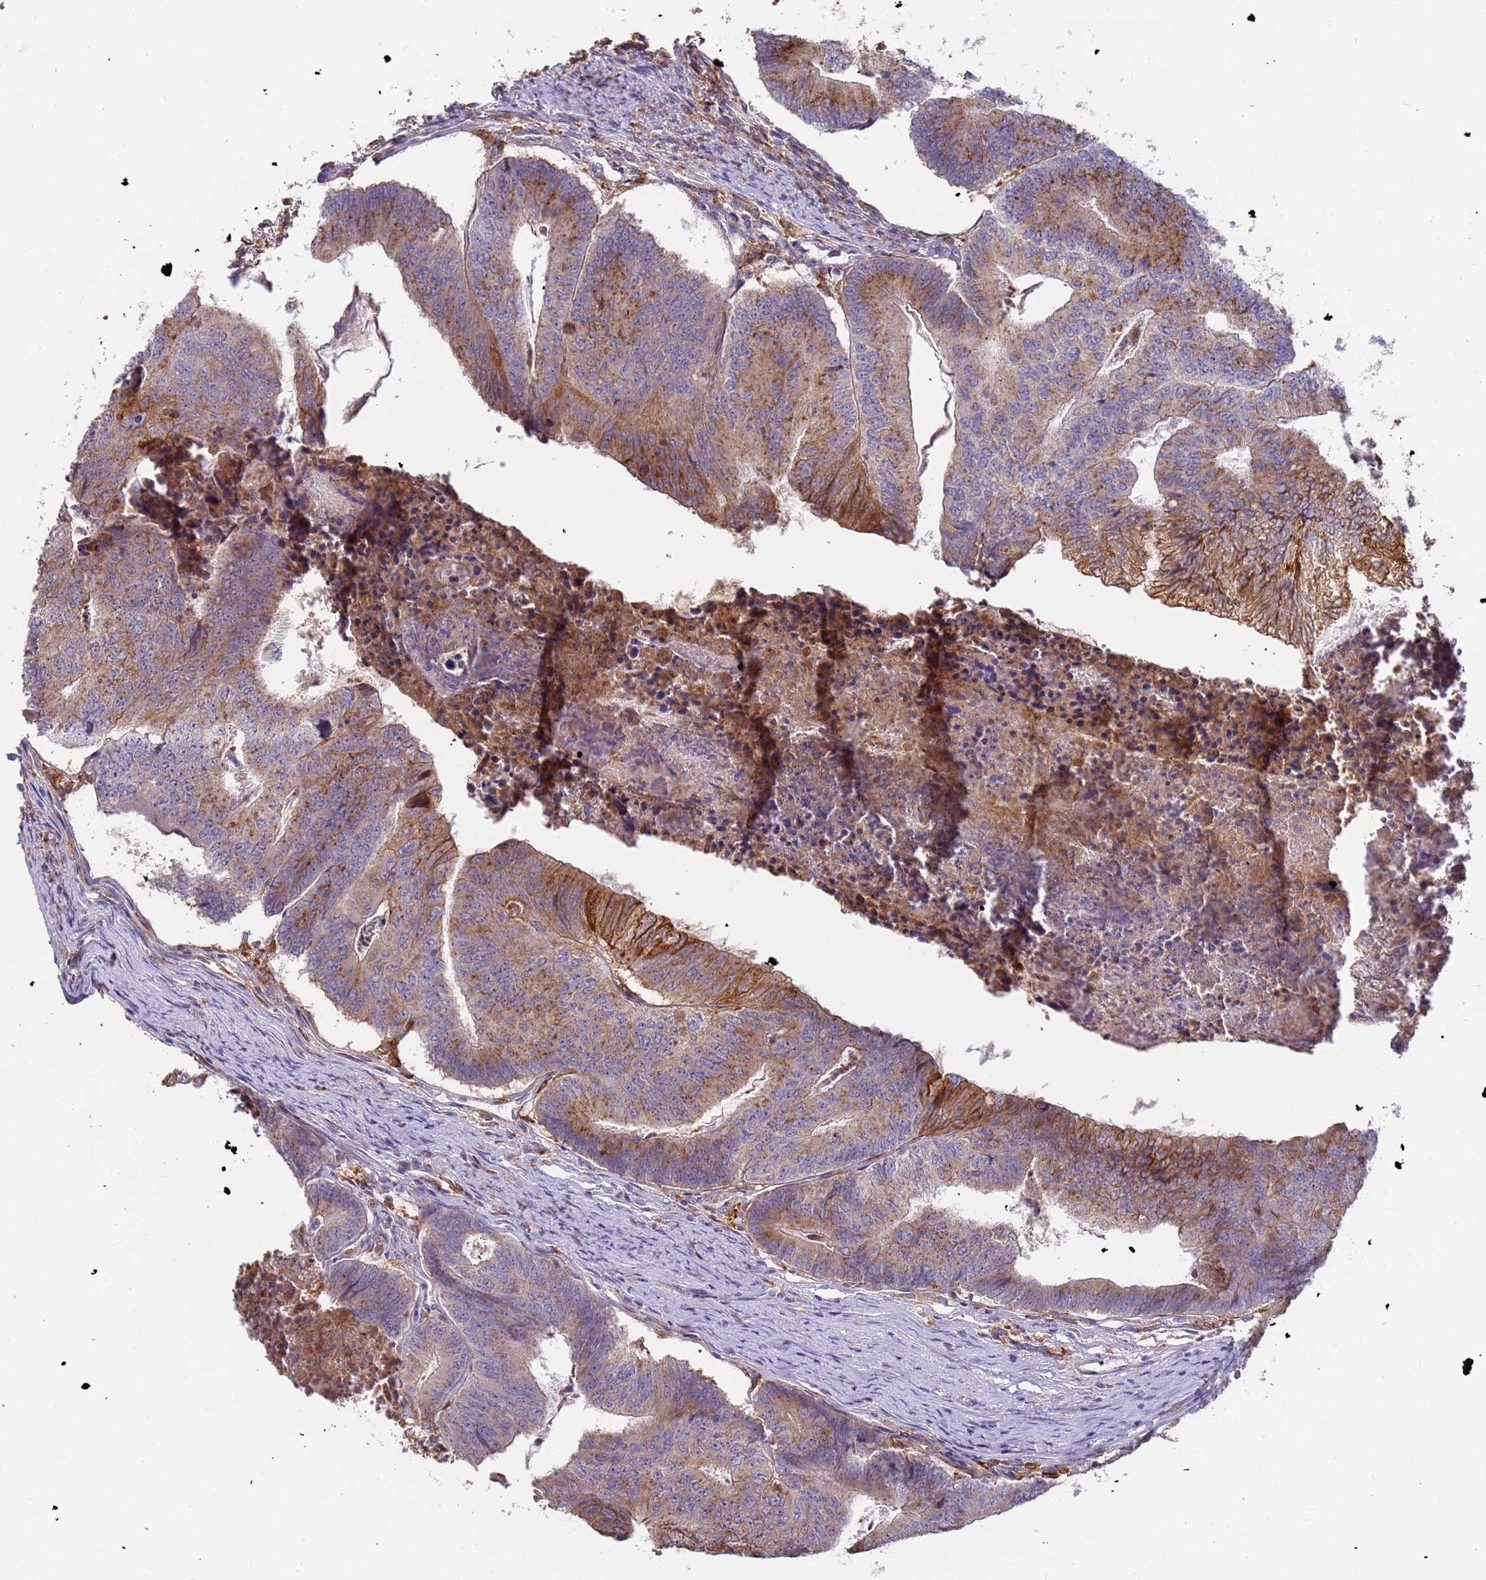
{"staining": {"intensity": "strong", "quantity": "25%-75%", "location": "cytoplasmic/membranous"}, "tissue": "colorectal cancer", "cell_type": "Tumor cells", "image_type": "cancer", "snomed": [{"axis": "morphology", "description": "Adenocarcinoma, NOS"}, {"axis": "topography", "description": "Colon"}], "caption": "Immunohistochemistry image of human adenocarcinoma (colorectal) stained for a protein (brown), which shows high levels of strong cytoplasmic/membranous staining in about 25%-75% of tumor cells.", "gene": "M6PR", "patient": {"sex": "female", "age": 67}}